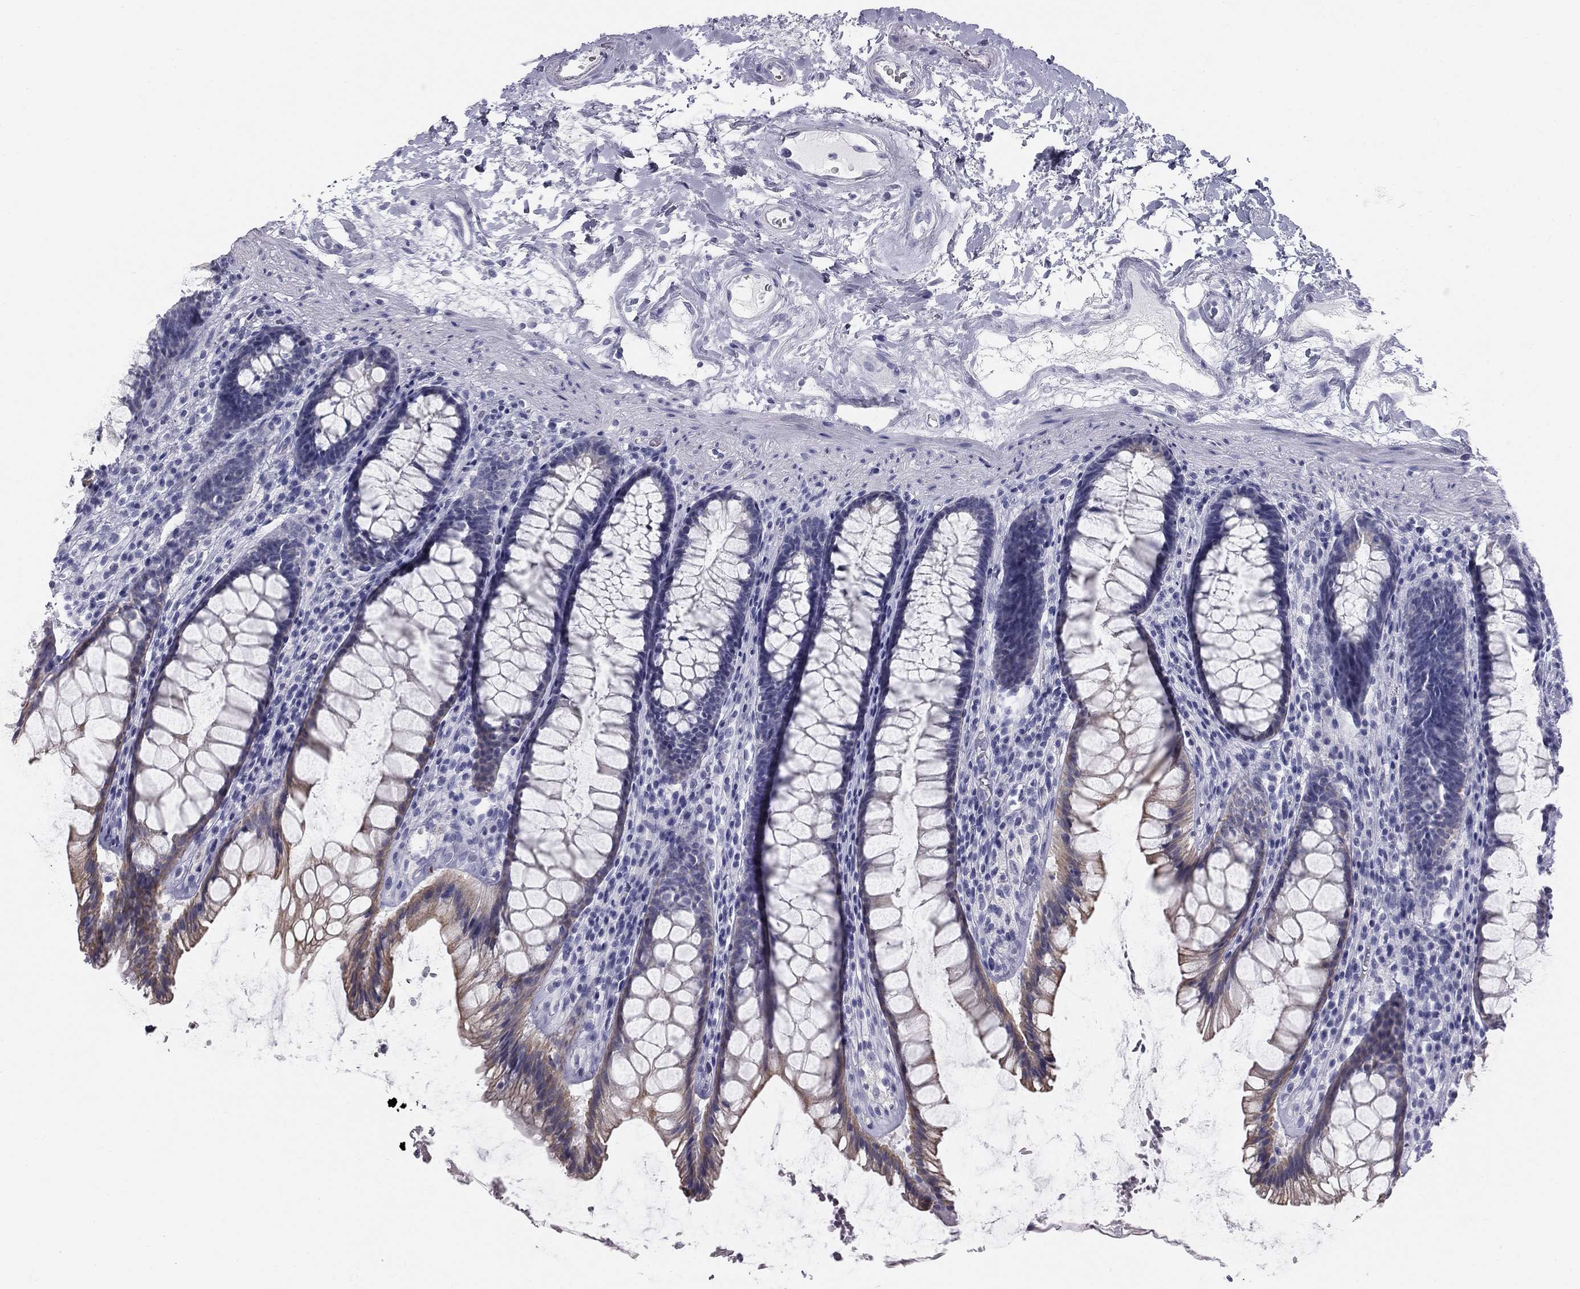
{"staining": {"intensity": "moderate", "quantity": "<25%", "location": "cytoplasmic/membranous"}, "tissue": "rectum", "cell_type": "Glandular cells", "image_type": "normal", "snomed": [{"axis": "morphology", "description": "Normal tissue, NOS"}, {"axis": "topography", "description": "Rectum"}], "caption": "Rectum stained for a protein exhibits moderate cytoplasmic/membranous positivity in glandular cells. (Stains: DAB (3,3'-diaminobenzidine) in brown, nuclei in blue, Microscopy: brightfield microscopy at high magnification).", "gene": "SULT2B1", "patient": {"sex": "male", "age": 72}}